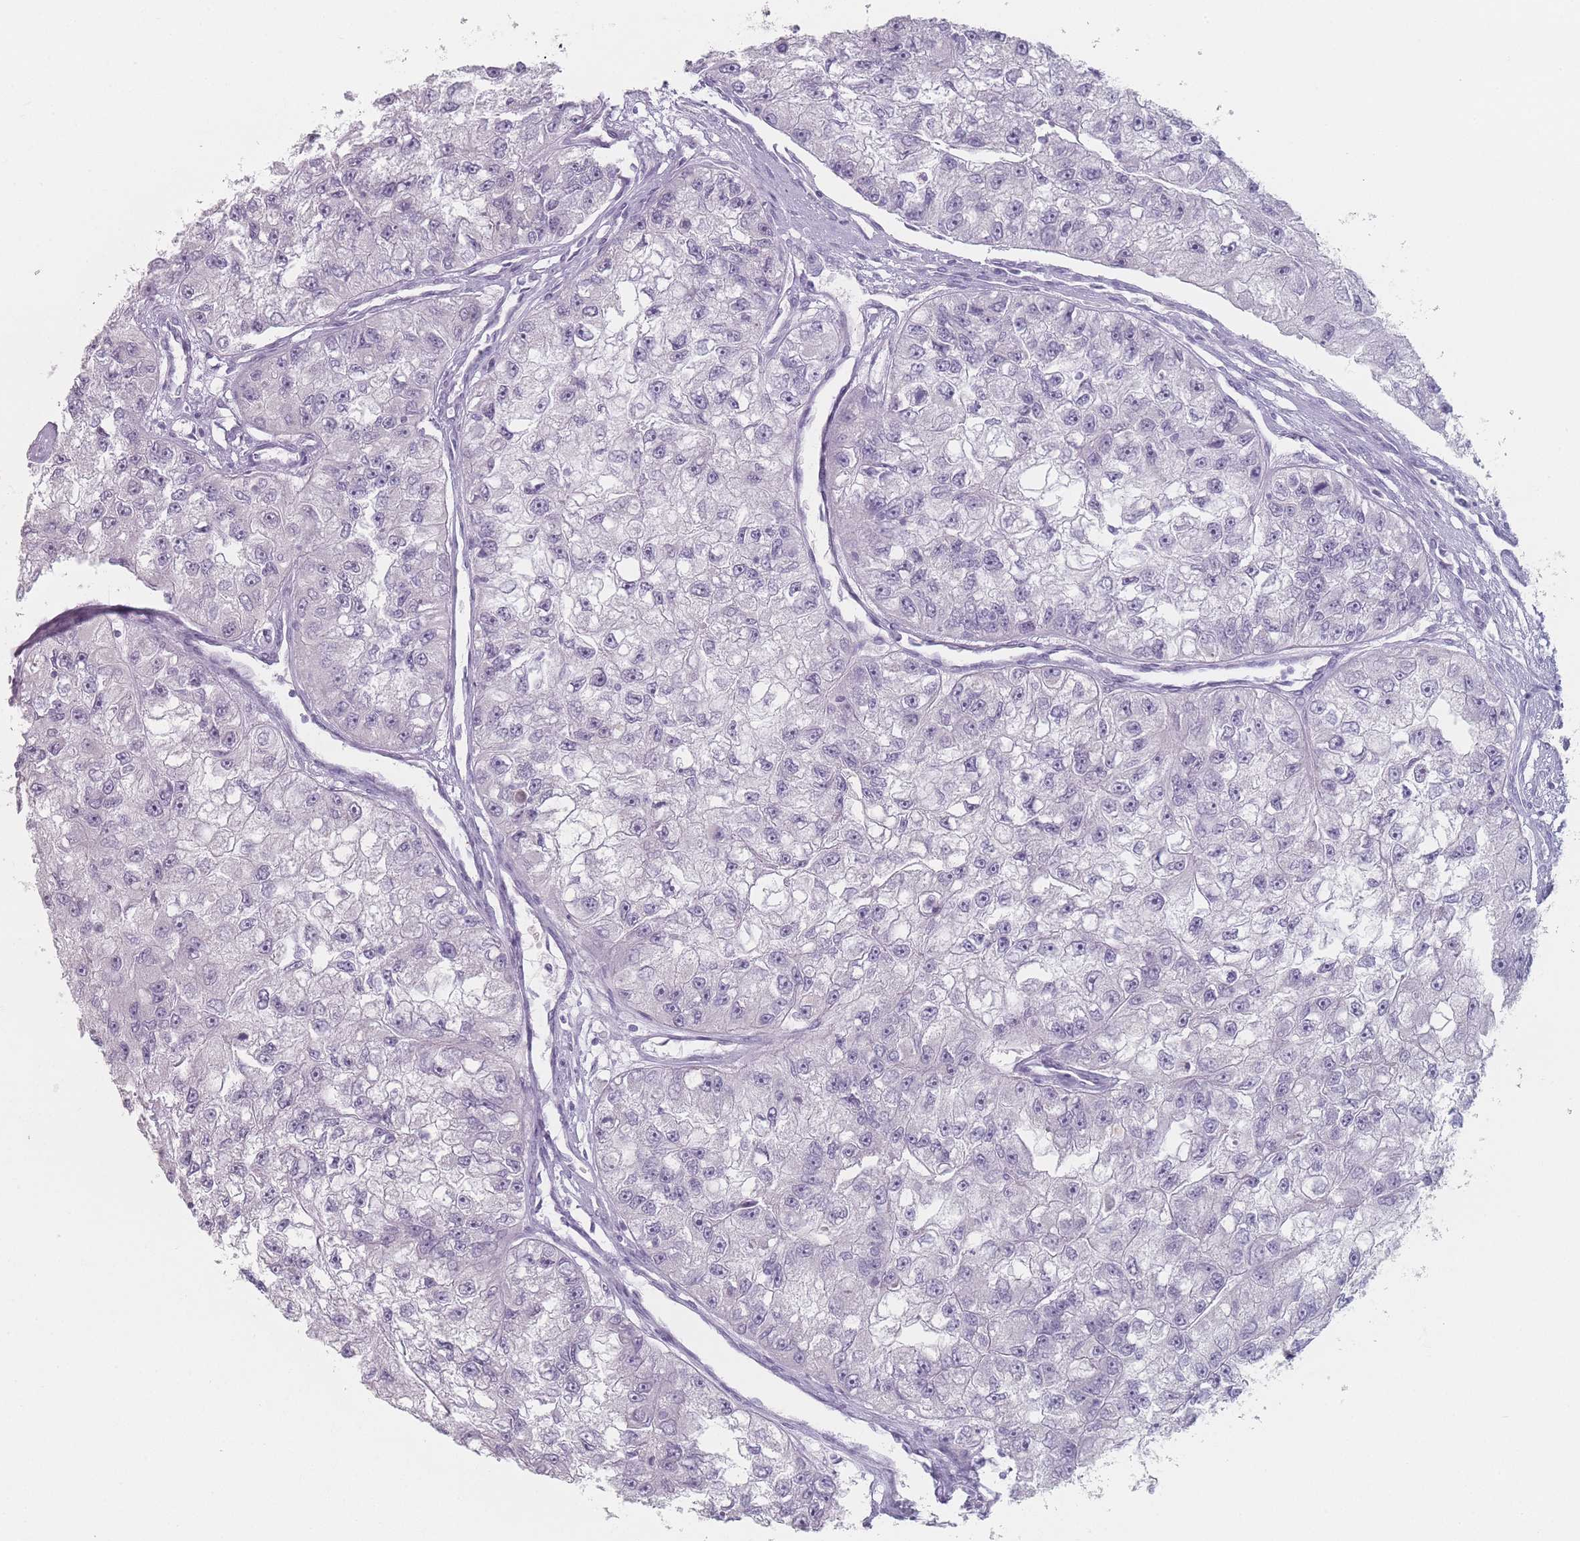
{"staining": {"intensity": "negative", "quantity": "none", "location": "none"}, "tissue": "renal cancer", "cell_type": "Tumor cells", "image_type": "cancer", "snomed": [{"axis": "morphology", "description": "Adenocarcinoma, NOS"}, {"axis": "topography", "description": "Kidney"}], "caption": "High power microscopy photomicrograph of an immunohistochemistry (IHC) image of renal cancer (adenocarcinoma), revealing no significant staining in tumor cells. (DAB (3,3'-diaminobenzidine) immunohistochemistry, high magnification).", "gene": "RNF4", "patient": {"sex": "male", "age": 63}}